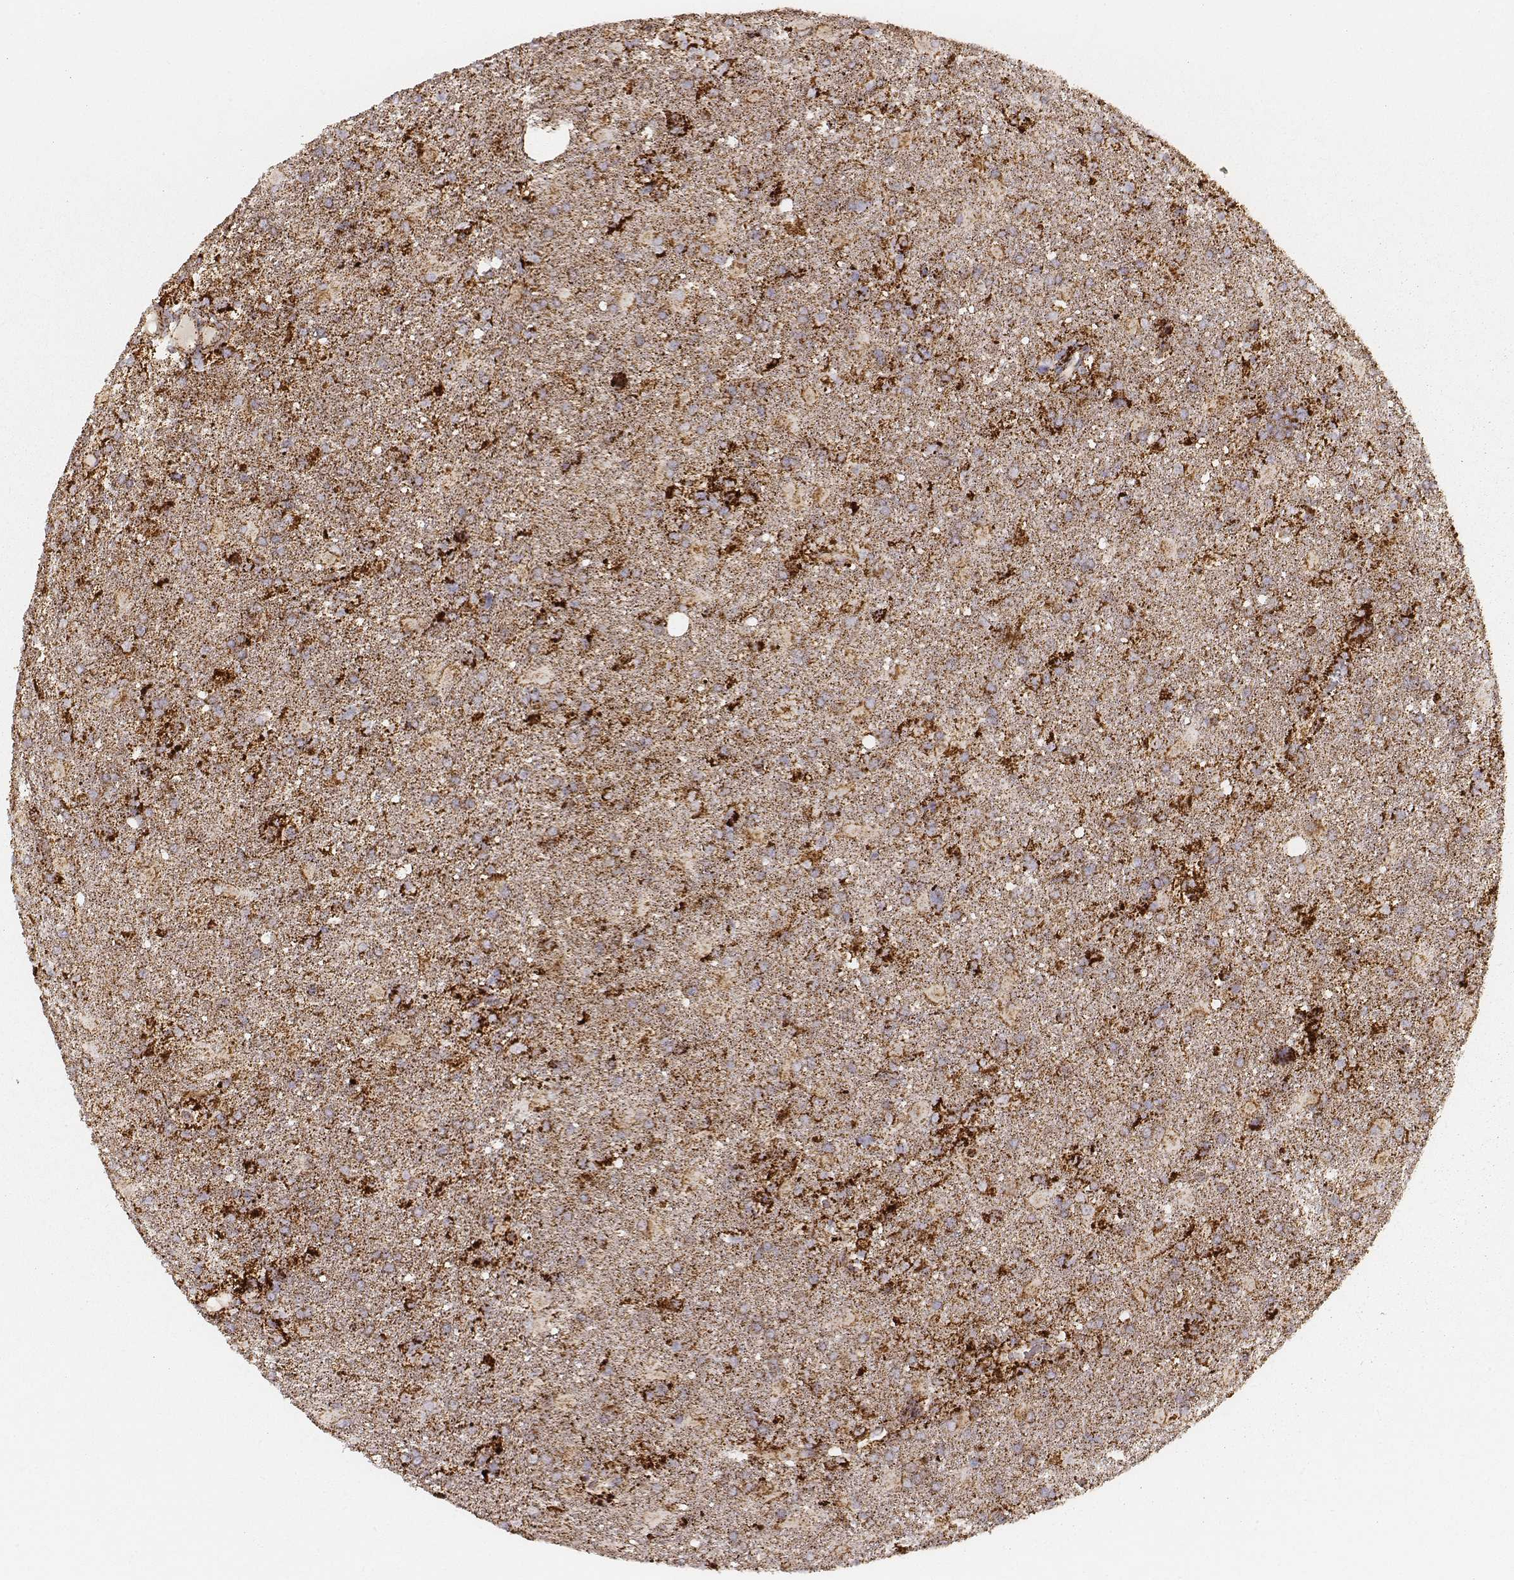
{"staining": {"intensity": "strong", "quantity": ">75%", "location": "cytoplasmic/membranous"}, "tissue": "glioma", "cell_type": "Tumor cells", "image_type": "cancer", "snomed": [{"axis": "morphology", "description": "Glioma, malignant, High grade"}, {"axis": "topography", "description": "Brain"}], "caption": "High-power microscopy captured an immunohistochemistry (IHC) photomicrograph of high-grade glioma (malignant), revealing strong cytoplasmic/membranous positivity in approximately >75% of tumor cells.", "gene": "CS", "patient": {"sex": "male", "age": 68}}